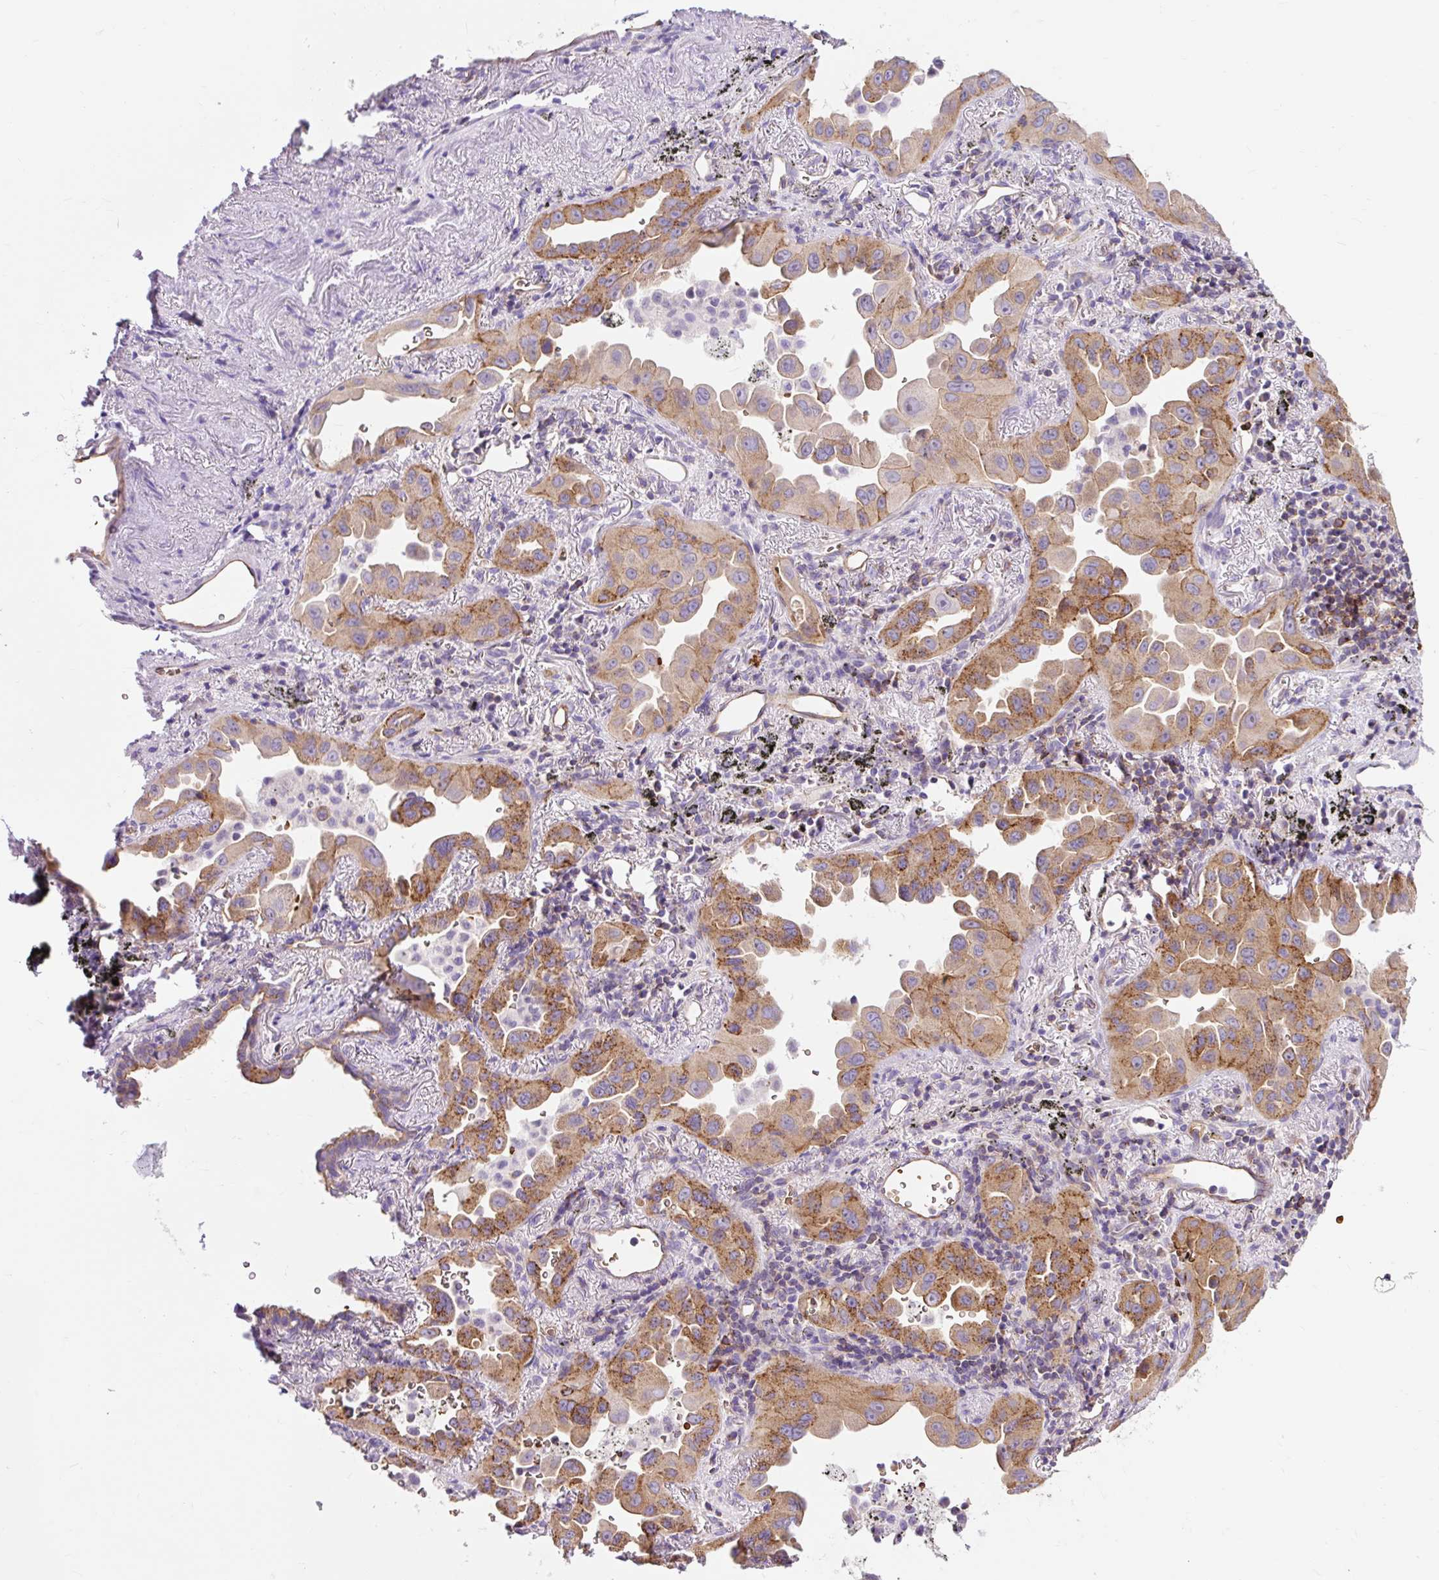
{"staining": {"intensity": "moderate", "quantity": ">75%", "location": "cytoplasmic/membranous"}, "tissue": "lung cancer", "cell_type": "Tumor cells", "image_type": "cancer", "snomed": [{"axis": "morphology", "description": "Adenocarcinoma, NOS"}, {"axis": "topography", "description": "Lung"}], "caption": "An image of human lung adenocarcinoma stained for a protein shows moderate cytoplasmic/membranous brown staining in tumor cells. (Stains: DAB (3,3'-diaminobenzidine) in brown, nuclei in blue, Microscopy: brightfield microscopy at high magnification).", "gene": "HIP1R", "patient": {"sex": "male", "age": 68}}